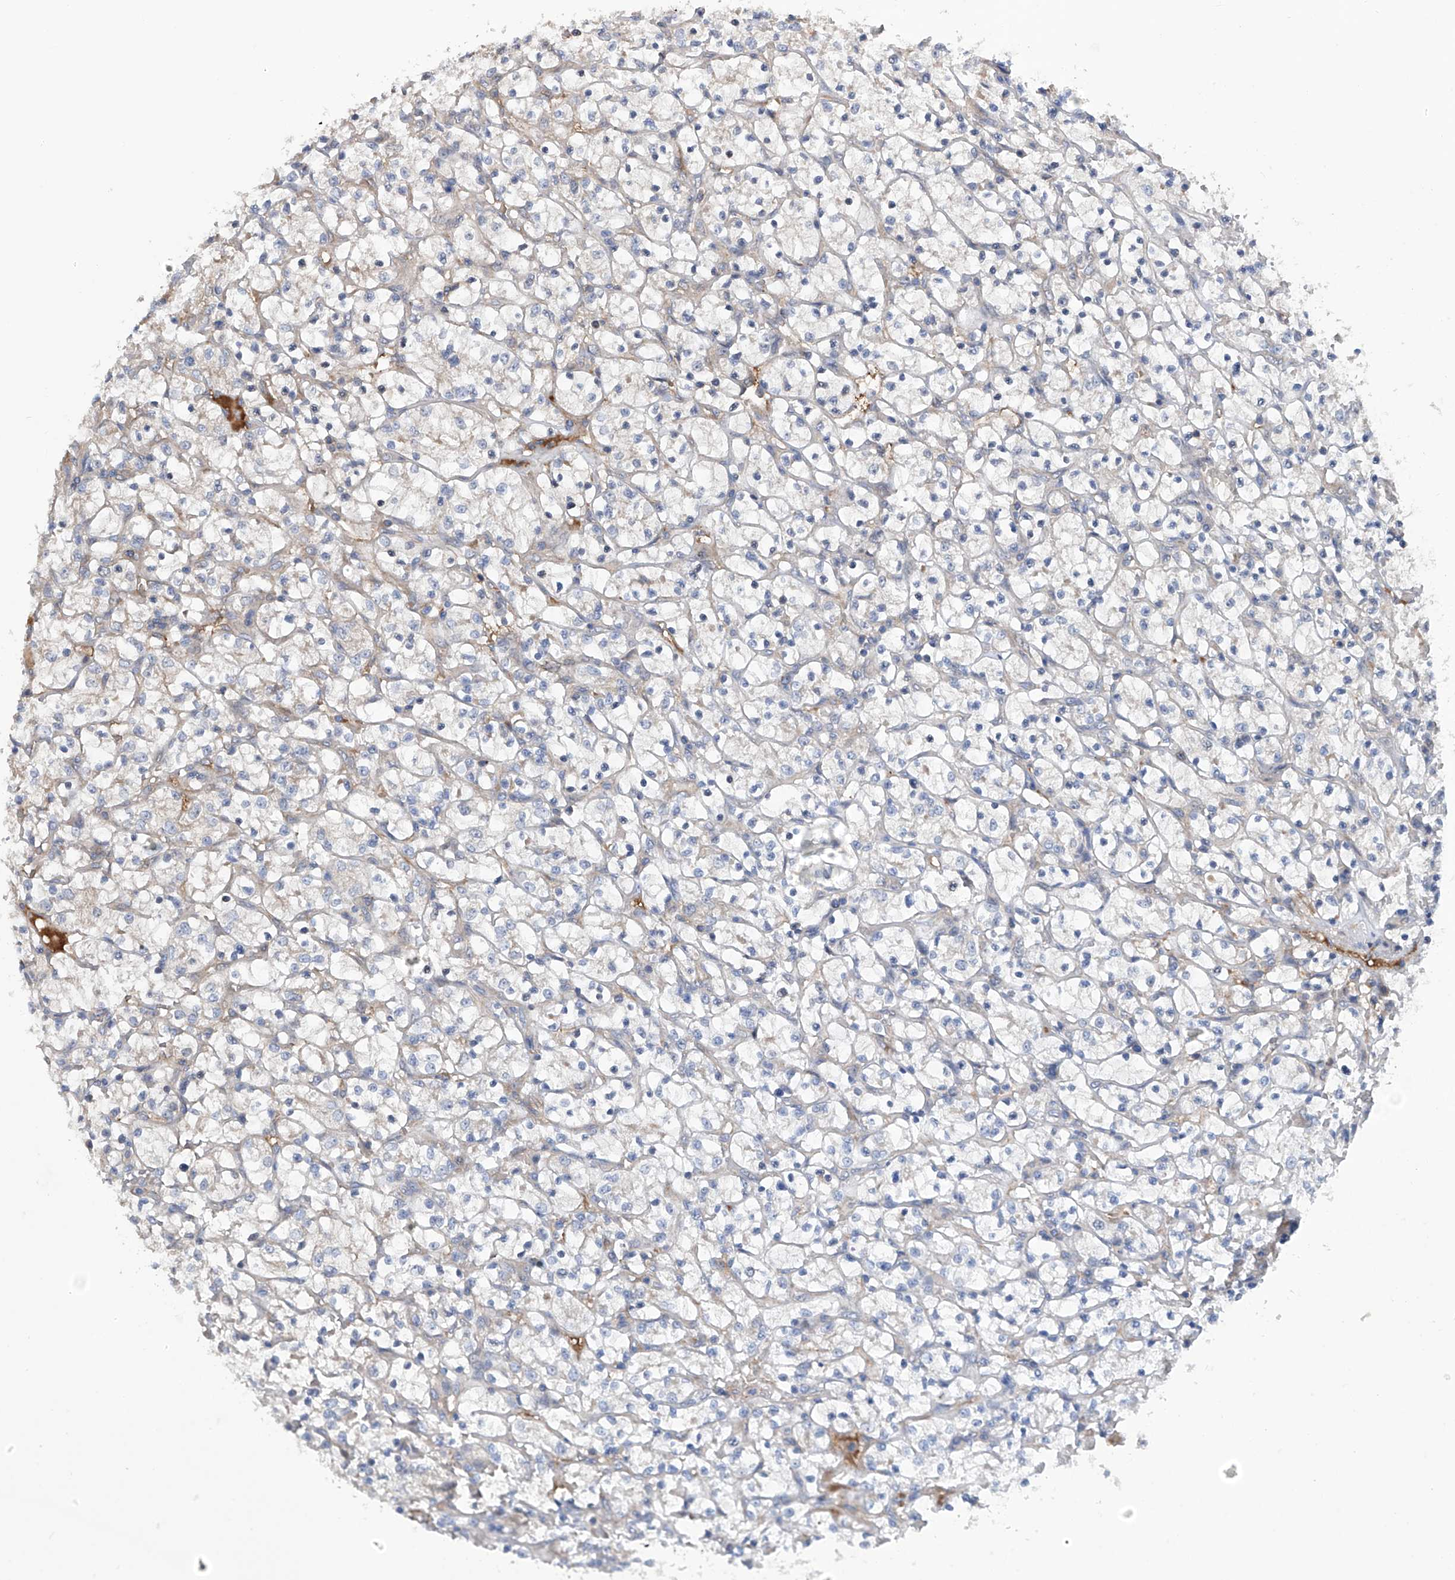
{"staining": {"intensity": "negative", "quantity": "none", "location": "none"}, "tissue": "renal cancer", "cell_type": "Tumor cells", "image_type": "cancer", "snomed": [{"axis": "morphology", "description": "Adenocarcinoma, NOS"}, {"axis": "topography", "description": "Kidney"}], "caption": "The image exhibits no staining of tumor cells in renal cancer. The staining is performed using DAB brown chromogen with nuclei counter-stained in using hematoxylin.", "gene": "NUDT17", "patient": {"sex": "female", "age": 69}}